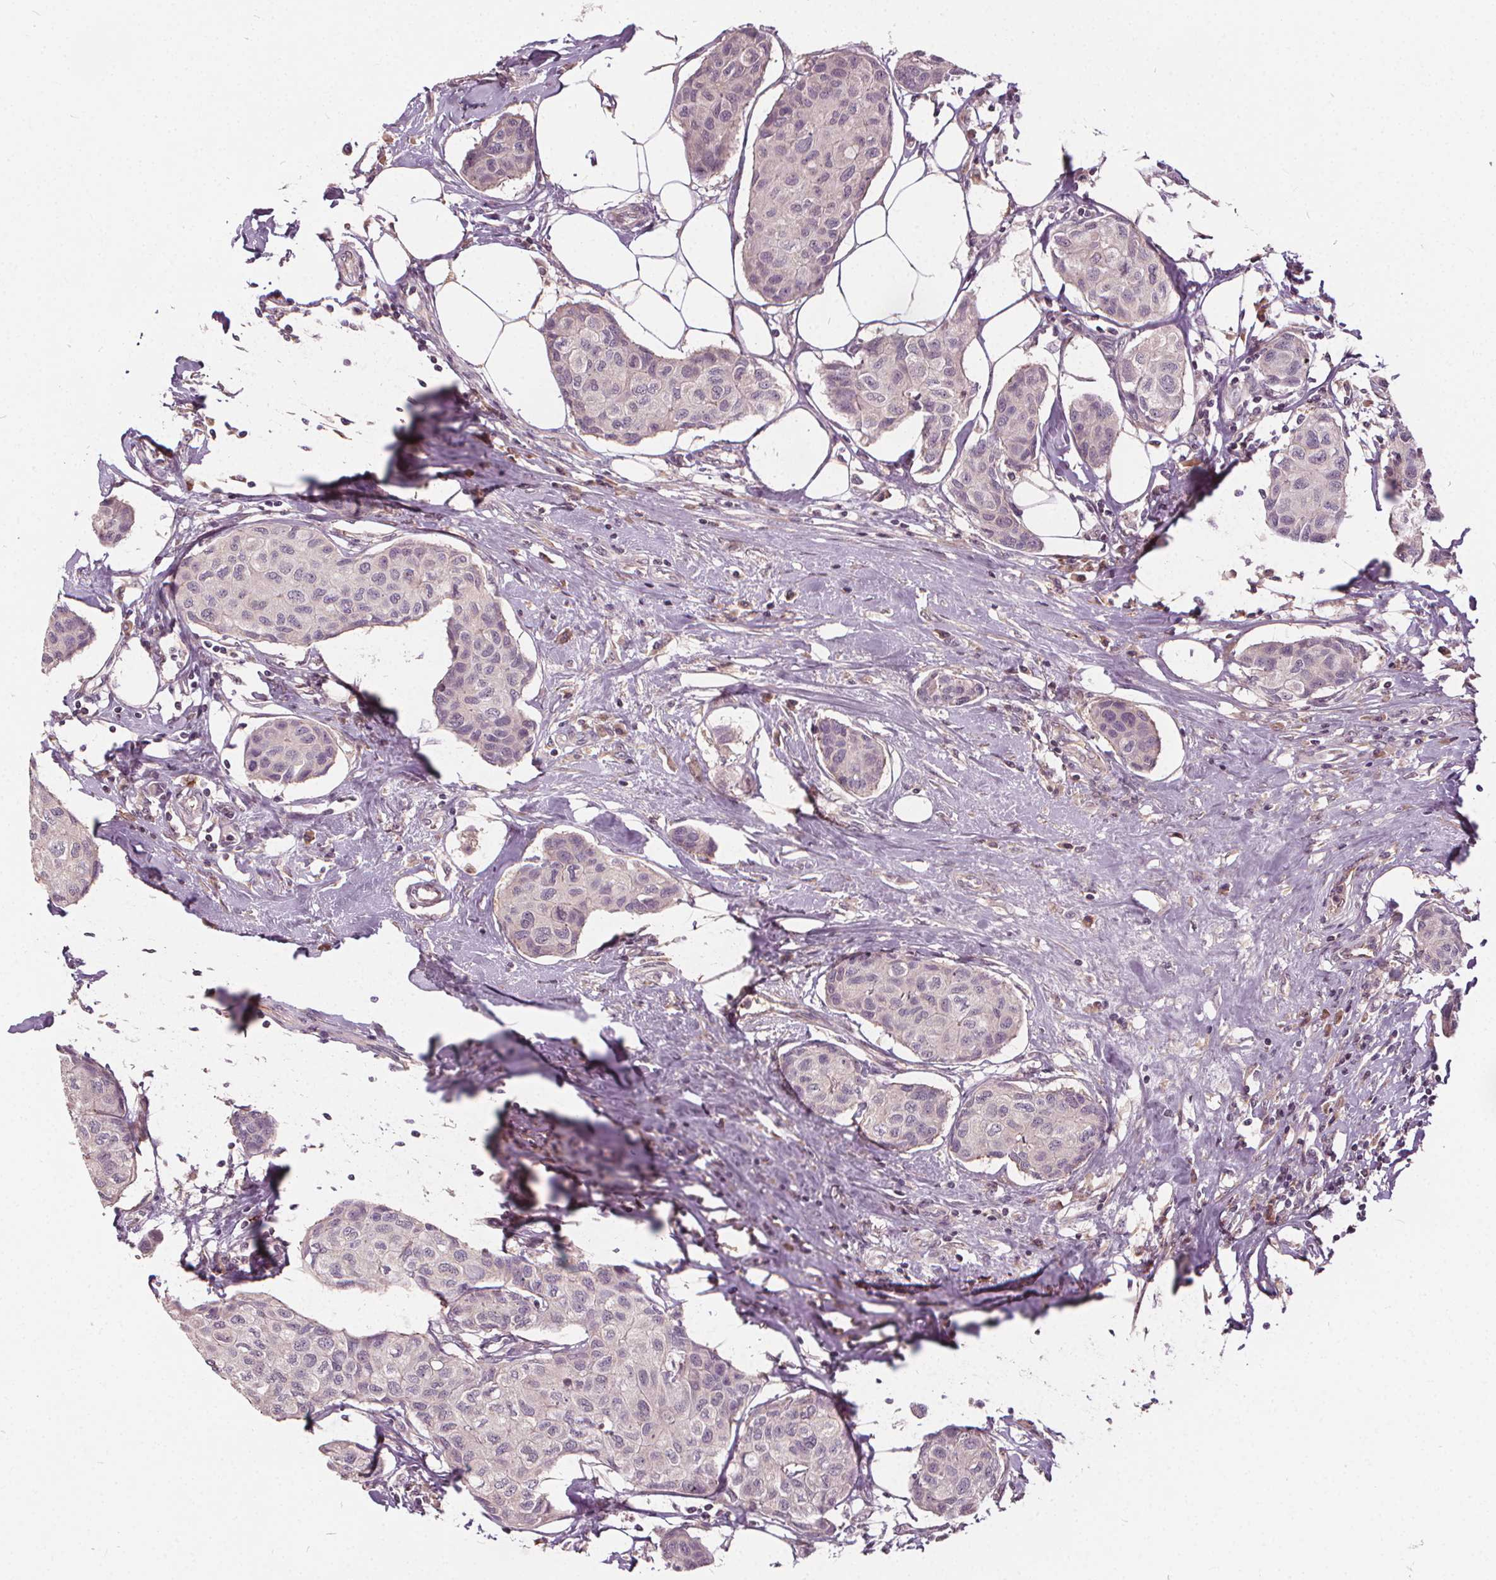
{"staining": {"intensity": "negative", "quantity": "none", "location": "none"}, "tissue": "breast cancer", "cell_type": "Tumor cells", "image_type": "cancer", "snomed": [{"axis": "morphology", "description": "Duct carcinoma"}, {"axis": "topography", "description": "Breast"}], "caption": "An immunohistochemistry histopathology image of breast cancer is shown. There is no staining in tumor cells of breast cancer.", "gene": "IPO13", "patient": {"sex": "female", "age": 80}}